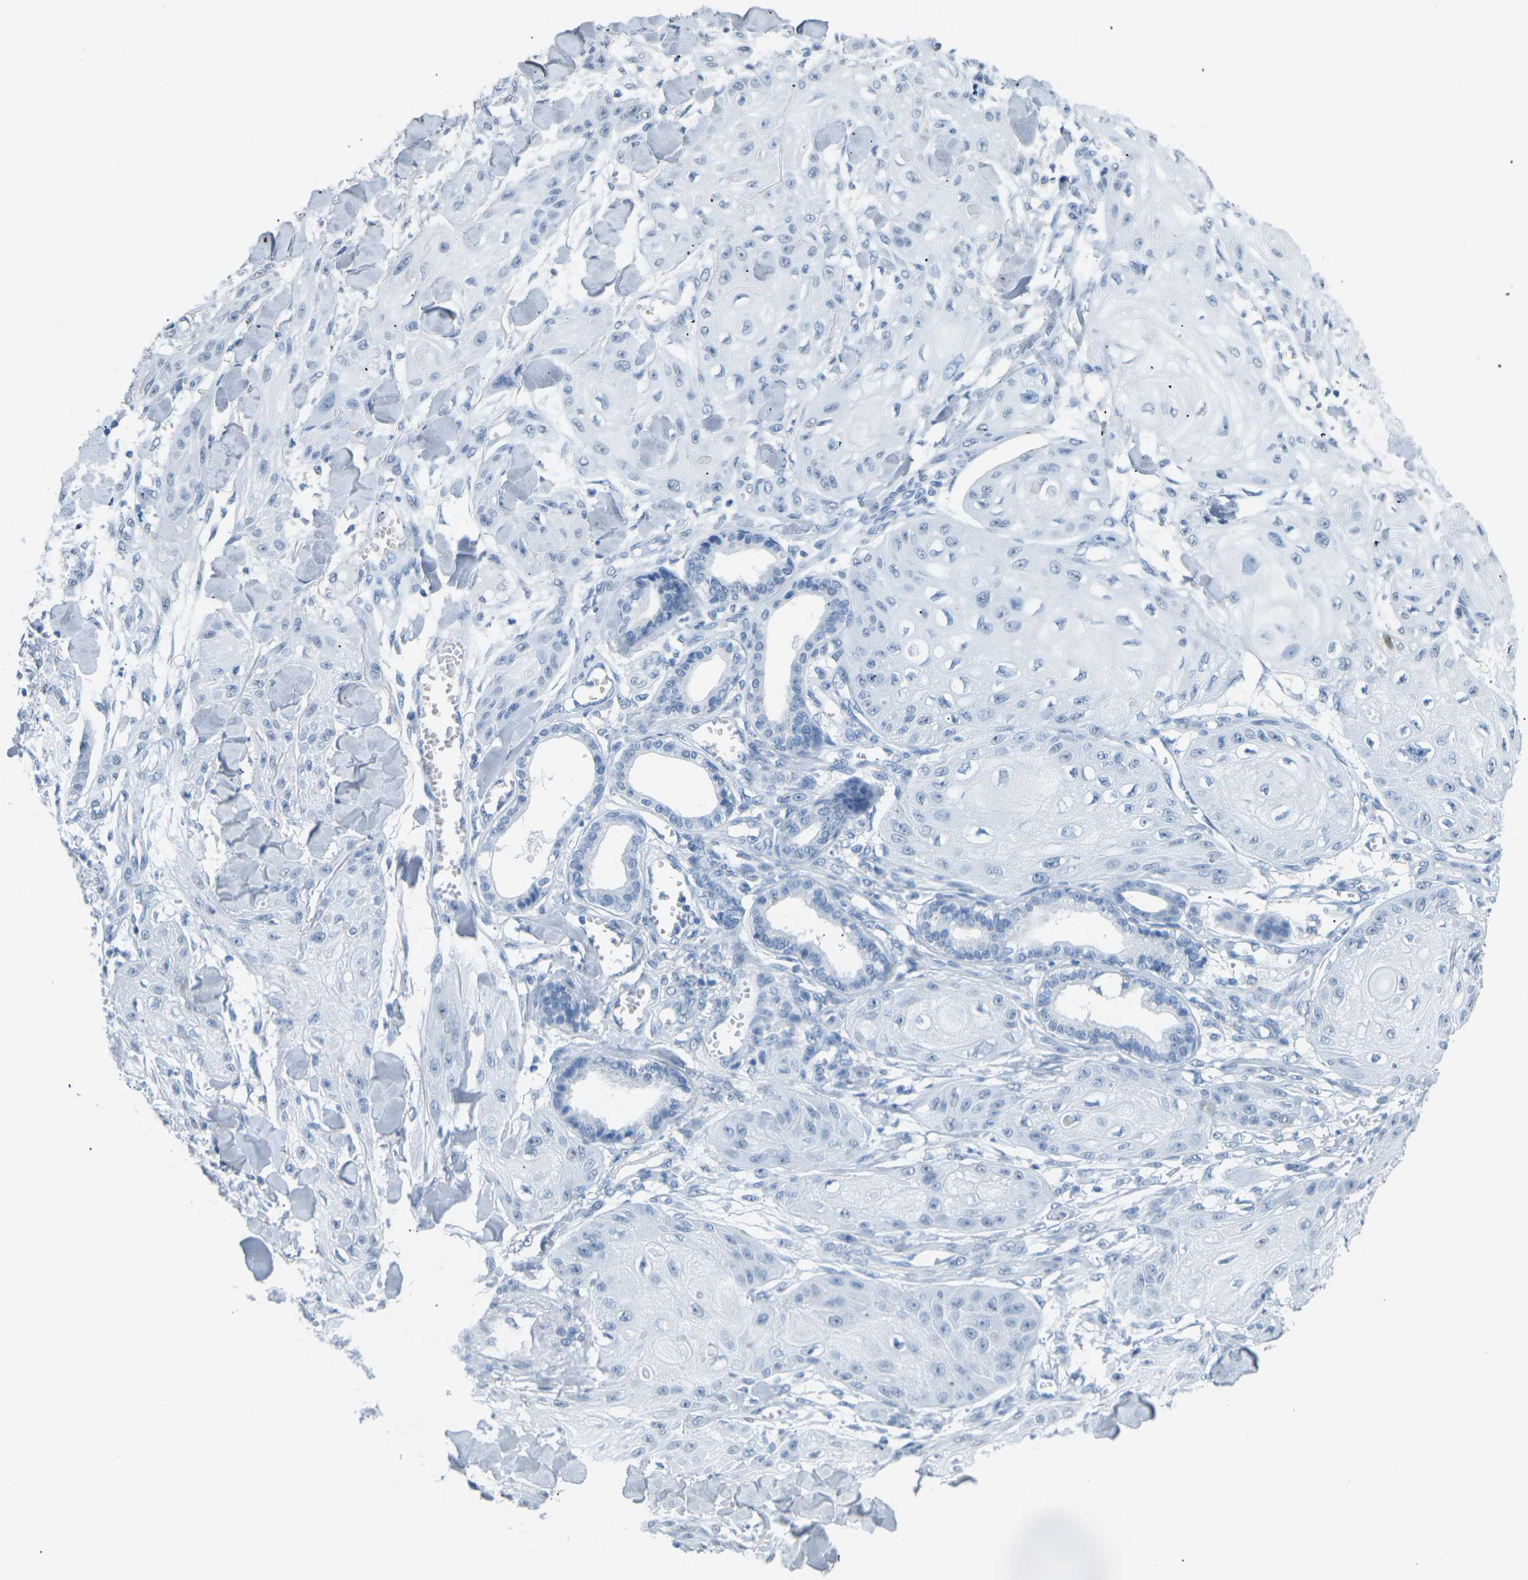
{"staining": {"intensity": "negative", "quantity": "none", "location": "none"}, "tissue": "skin cancer", "cell_type": "Tumor cells", "image_type": "cancer", "snomed": [{"axis": "morphology", "description": "Squamous cell carcinoma, NOS"}, {"axis": "topography", "description": "Skin"}], "caption": "Skin squamous cell carcinoma stained for a protein using immunohistochemistry shows no staining tumor cells.", "gene": "CTAG1A", "patient": {"sex": "male", "age": 74}}